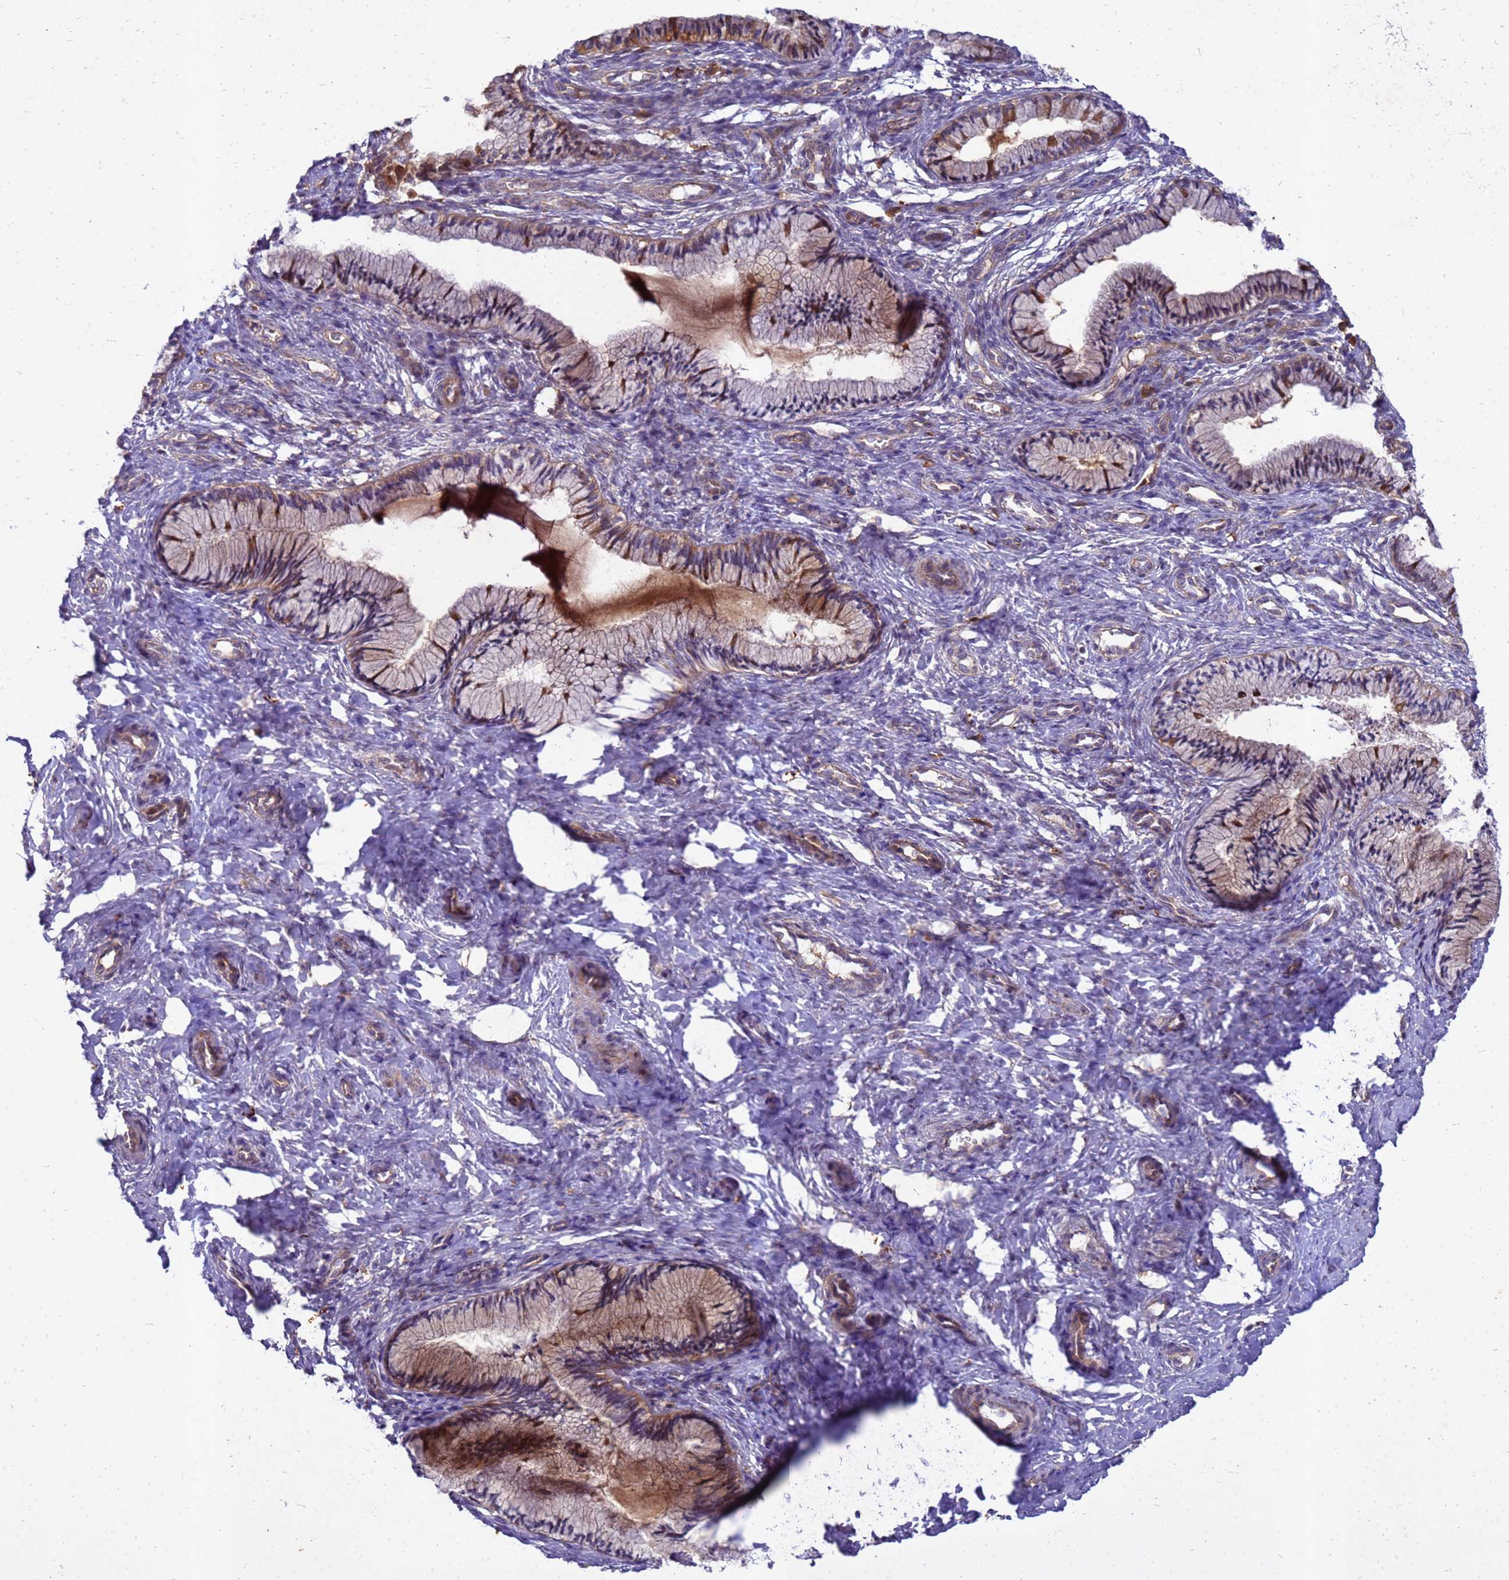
{"staining": {"intensity": "moderate", "quantity": "<25%", "location": "cytoplasmic/membranous"}, "tissue": "cervix", "cell_type": "Glandular cells", "image_type": "normal", "snomed": [{"axis": "morphology", "description": "Normal tissue, NOS"}, {"axis": "topography", "description": "Cervix"}], "caption": "Glandular cells reveal moderate cytoplasmic/membranous staining in about <25% of cells in normal cervix.", "gene": "RNF215", "patient": {"sex": "female", "age": 27}}